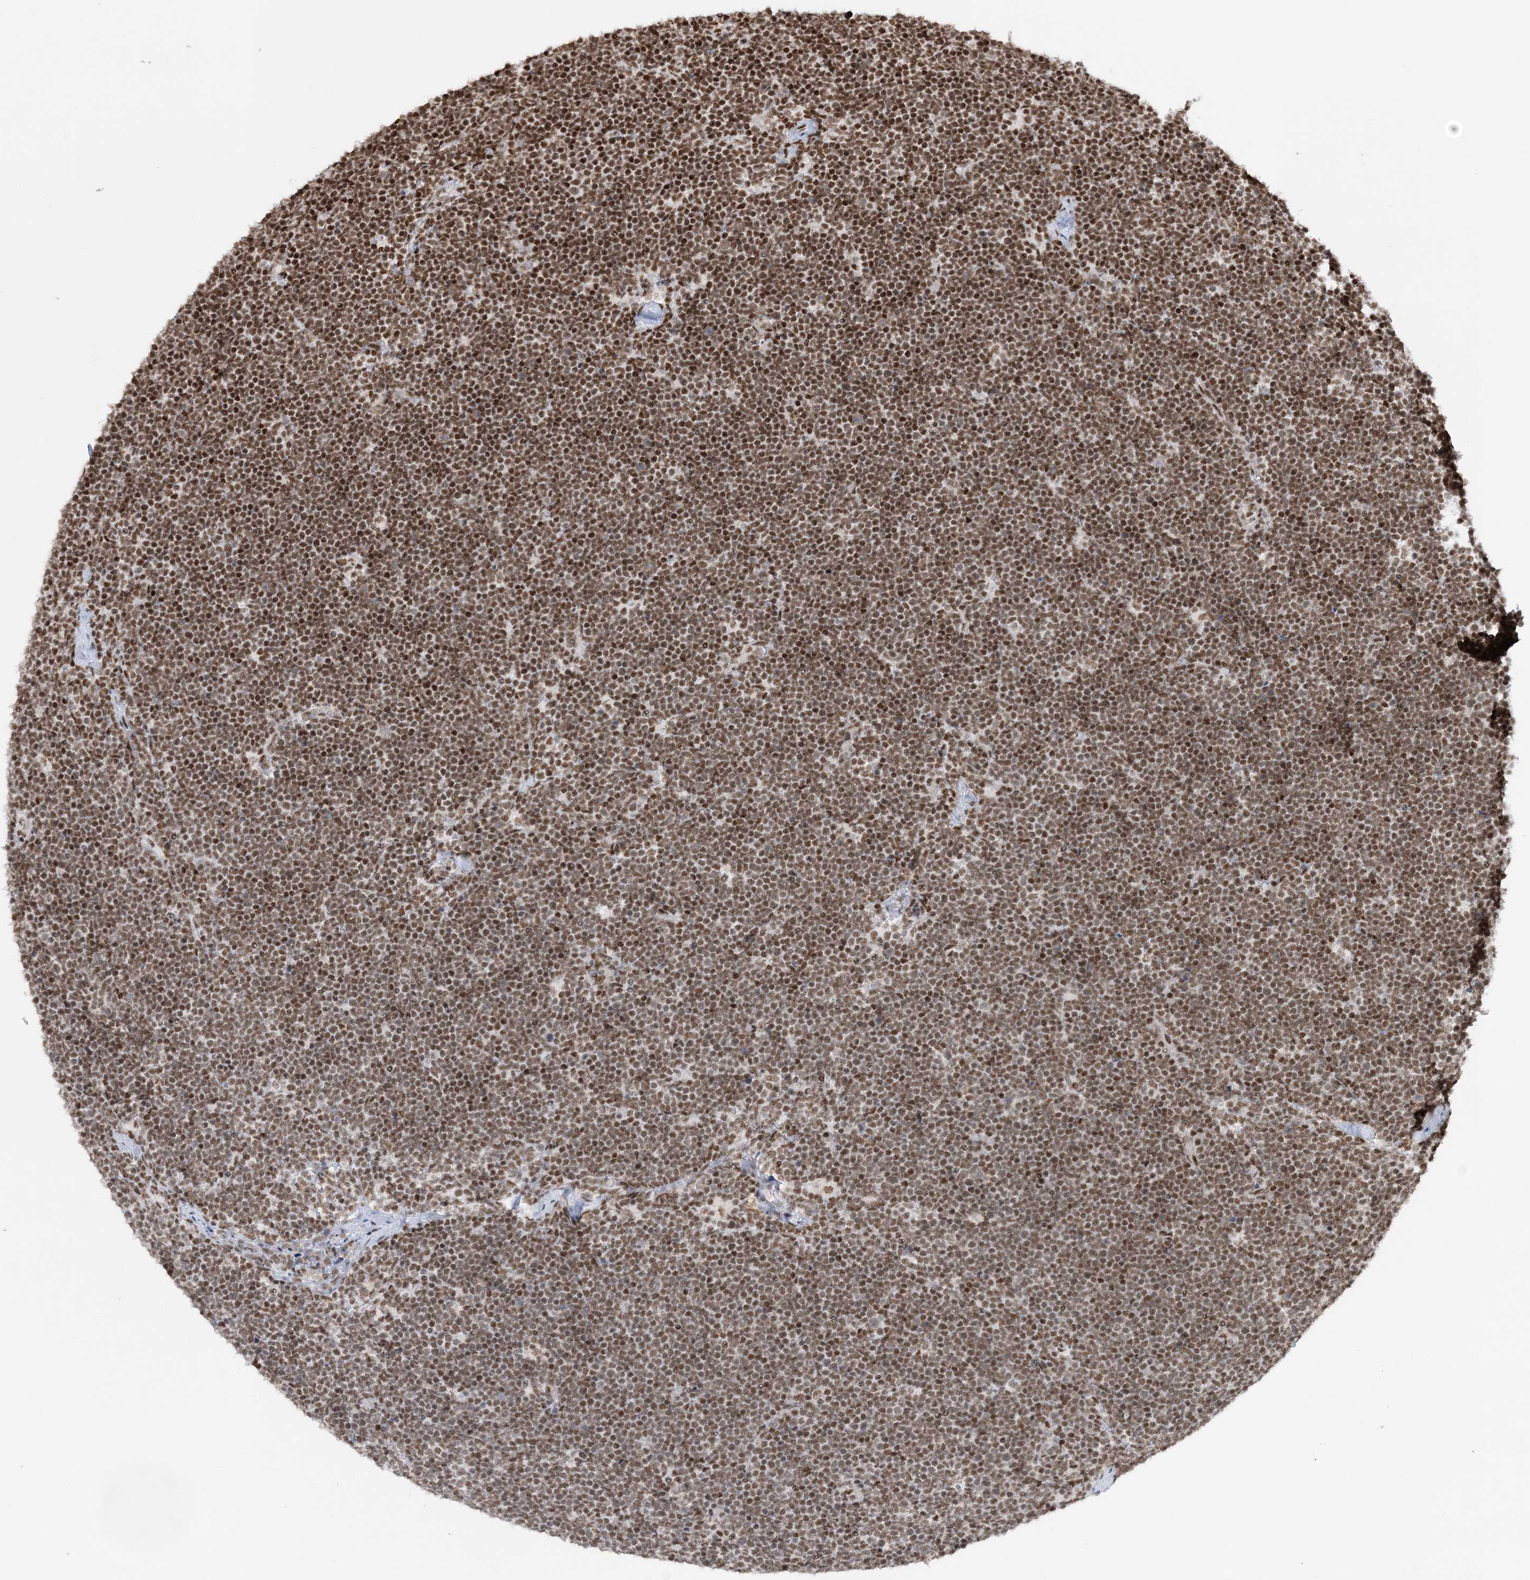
{"staining": {"intensity": "moderate", "quantity": ">75%", "location": "nuclear"}, "tissue": "lymphoma", "cell_type": "Tumor cells", "image_type": "cancer", "snomed": [{"axis": "morphology", "description": "Malignant lymphoma, non-Hodgkin's type, High grade"}, {"axis": "topography", "description": "Lymph node"}], "caption": "This photomicrograph reveals lymphoma stained with immunohistochemistry (IHC) to label a protein in brown. The nuclear of tumor cells show moderate positivity for the protein. Nuclei are counter-stained blue.", "gene": "SEPHS1", "patient": {"sex": "male", "age": 13}}